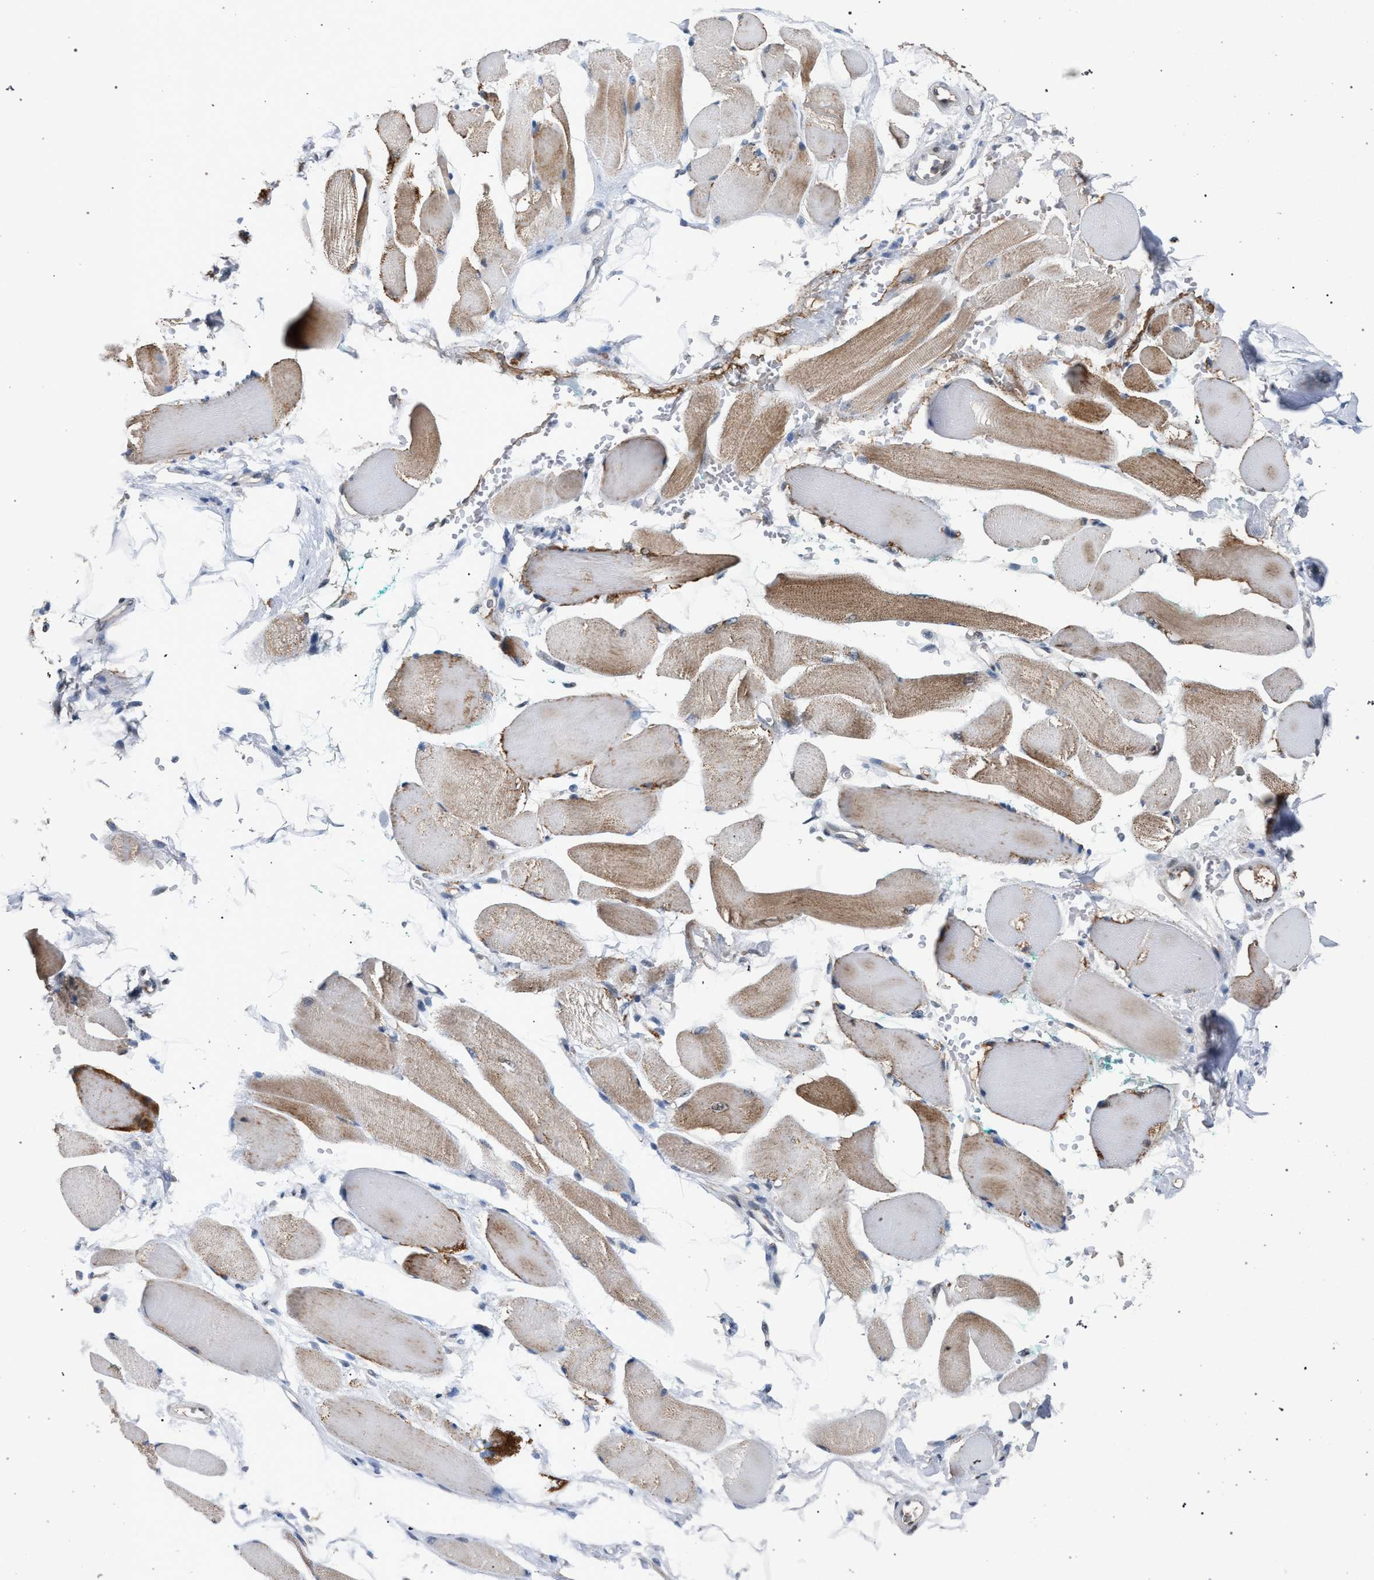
{"staining": {"intensity": "moderate", "quantity": "25%-75%", "location": "cytoplasmic/membranous"}, "tissue": "skeletal muscle", "cell_type": "Myocytes", "image_type": "normal", "snomed": [{"axis": "morphology", "description": "Normal tissue, NOS"}, {"axis": "topography", "description": "Skeletal muscle"}, {"axis": "topography", "description": "Peripheral nerve tissue"}], "caption": "A histopathology image showing moderate cytoplasmic/membranous expression in approximately 25%-75% of myocytes in benign skeletal muscle, as visualized by brown immunohistochemical staining.", "gene": "TECPR1", "patient": {"sex": "female", "age": 84}}